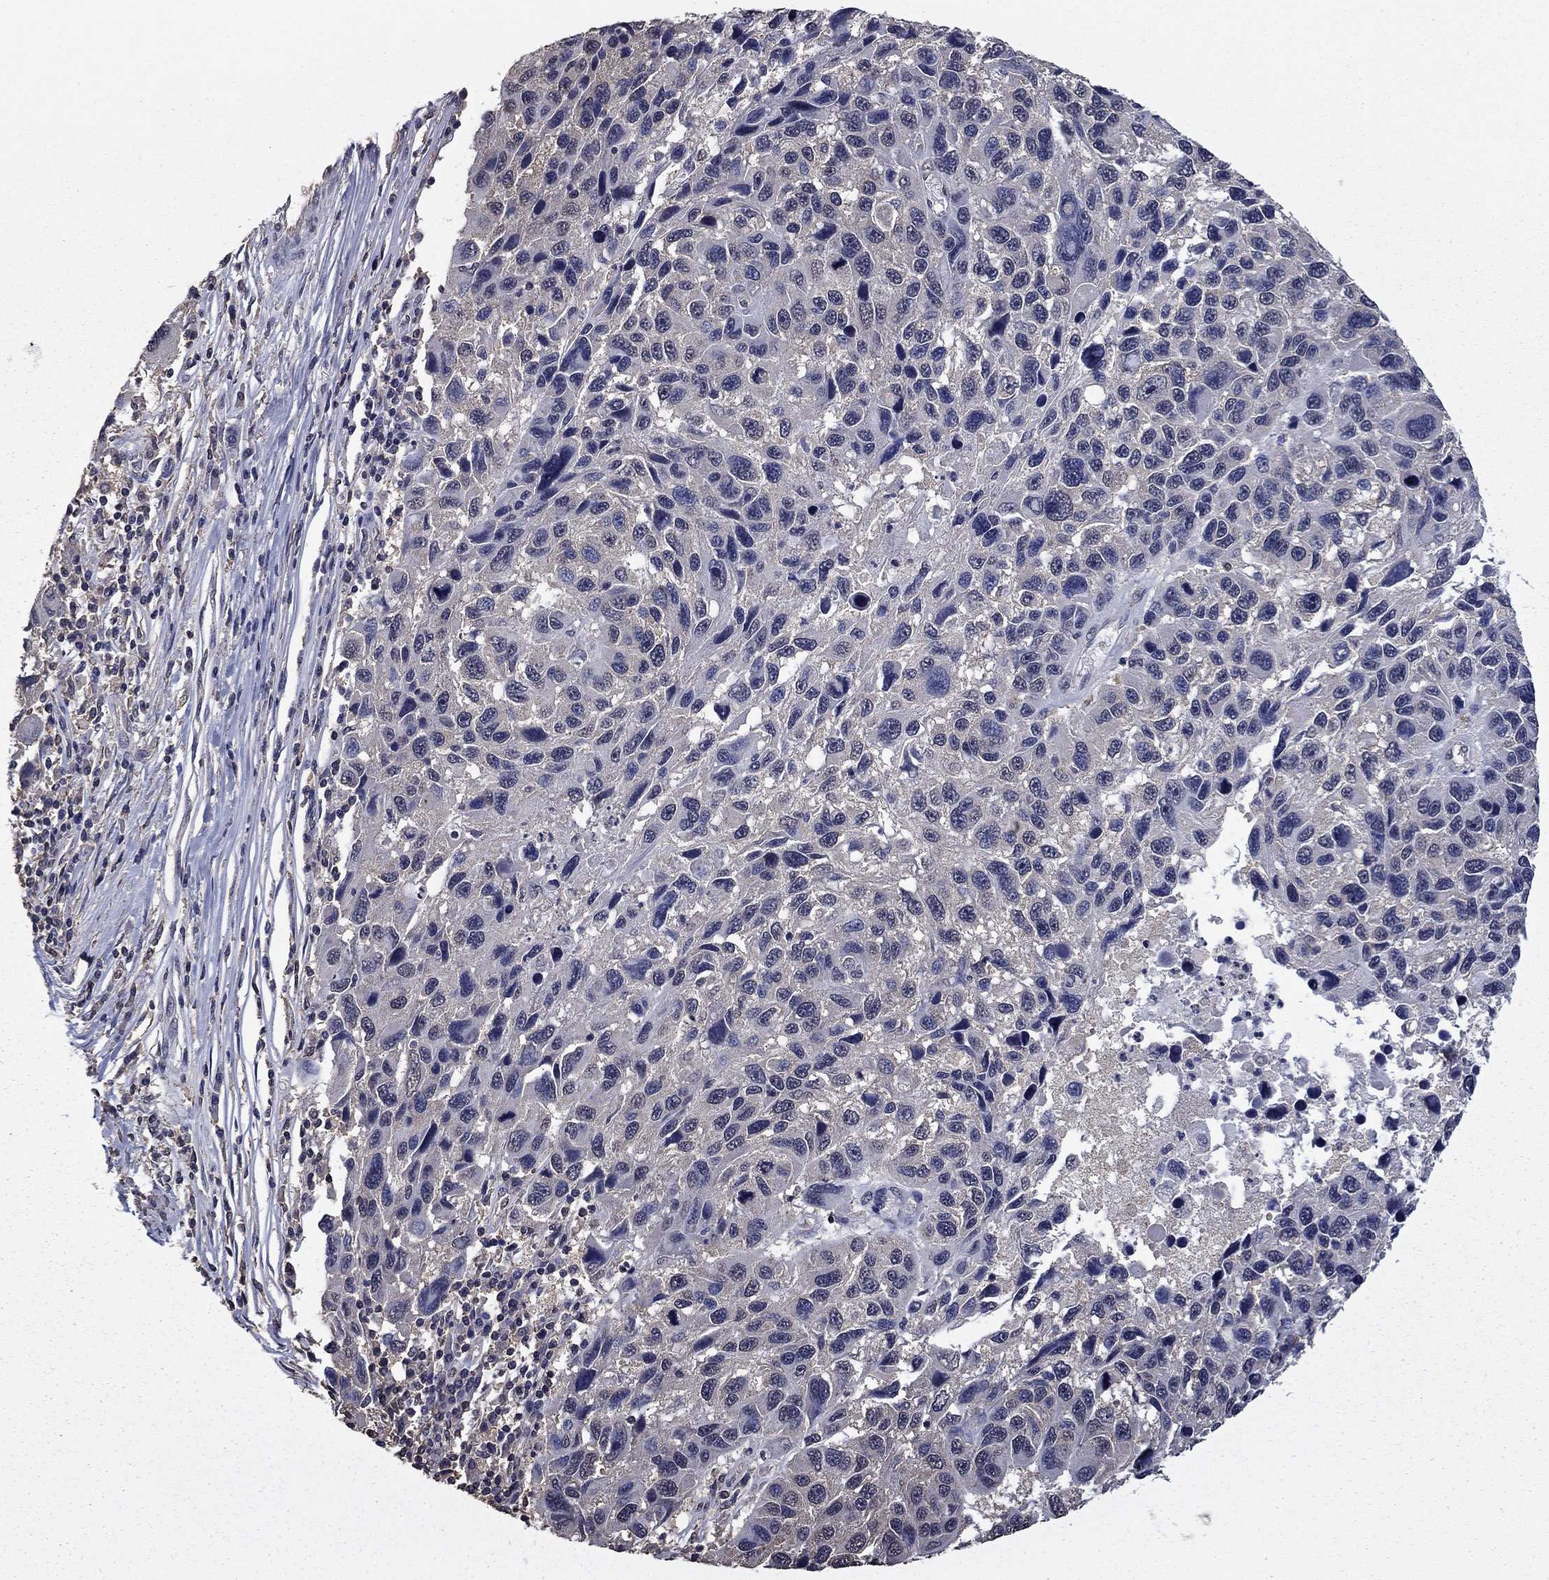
{"staining": {"intensity": "negative", "quantity": "none", "location": "none"}, "tissue": "melanoma", "cell_type": "Tumor cells", "image_type": "cancer", "snomed": [{"axis": "morphology", "description": "Malignant melanoma, NOS"}, {"axis": "topography", "description": "Skin"}], "caption": "Tumor cells show no significant positivity in malignant melanoma. Nuclei are stained in blue.", "gene": "MFAP3L", "patient": {"sex": "male", "age": 53}}